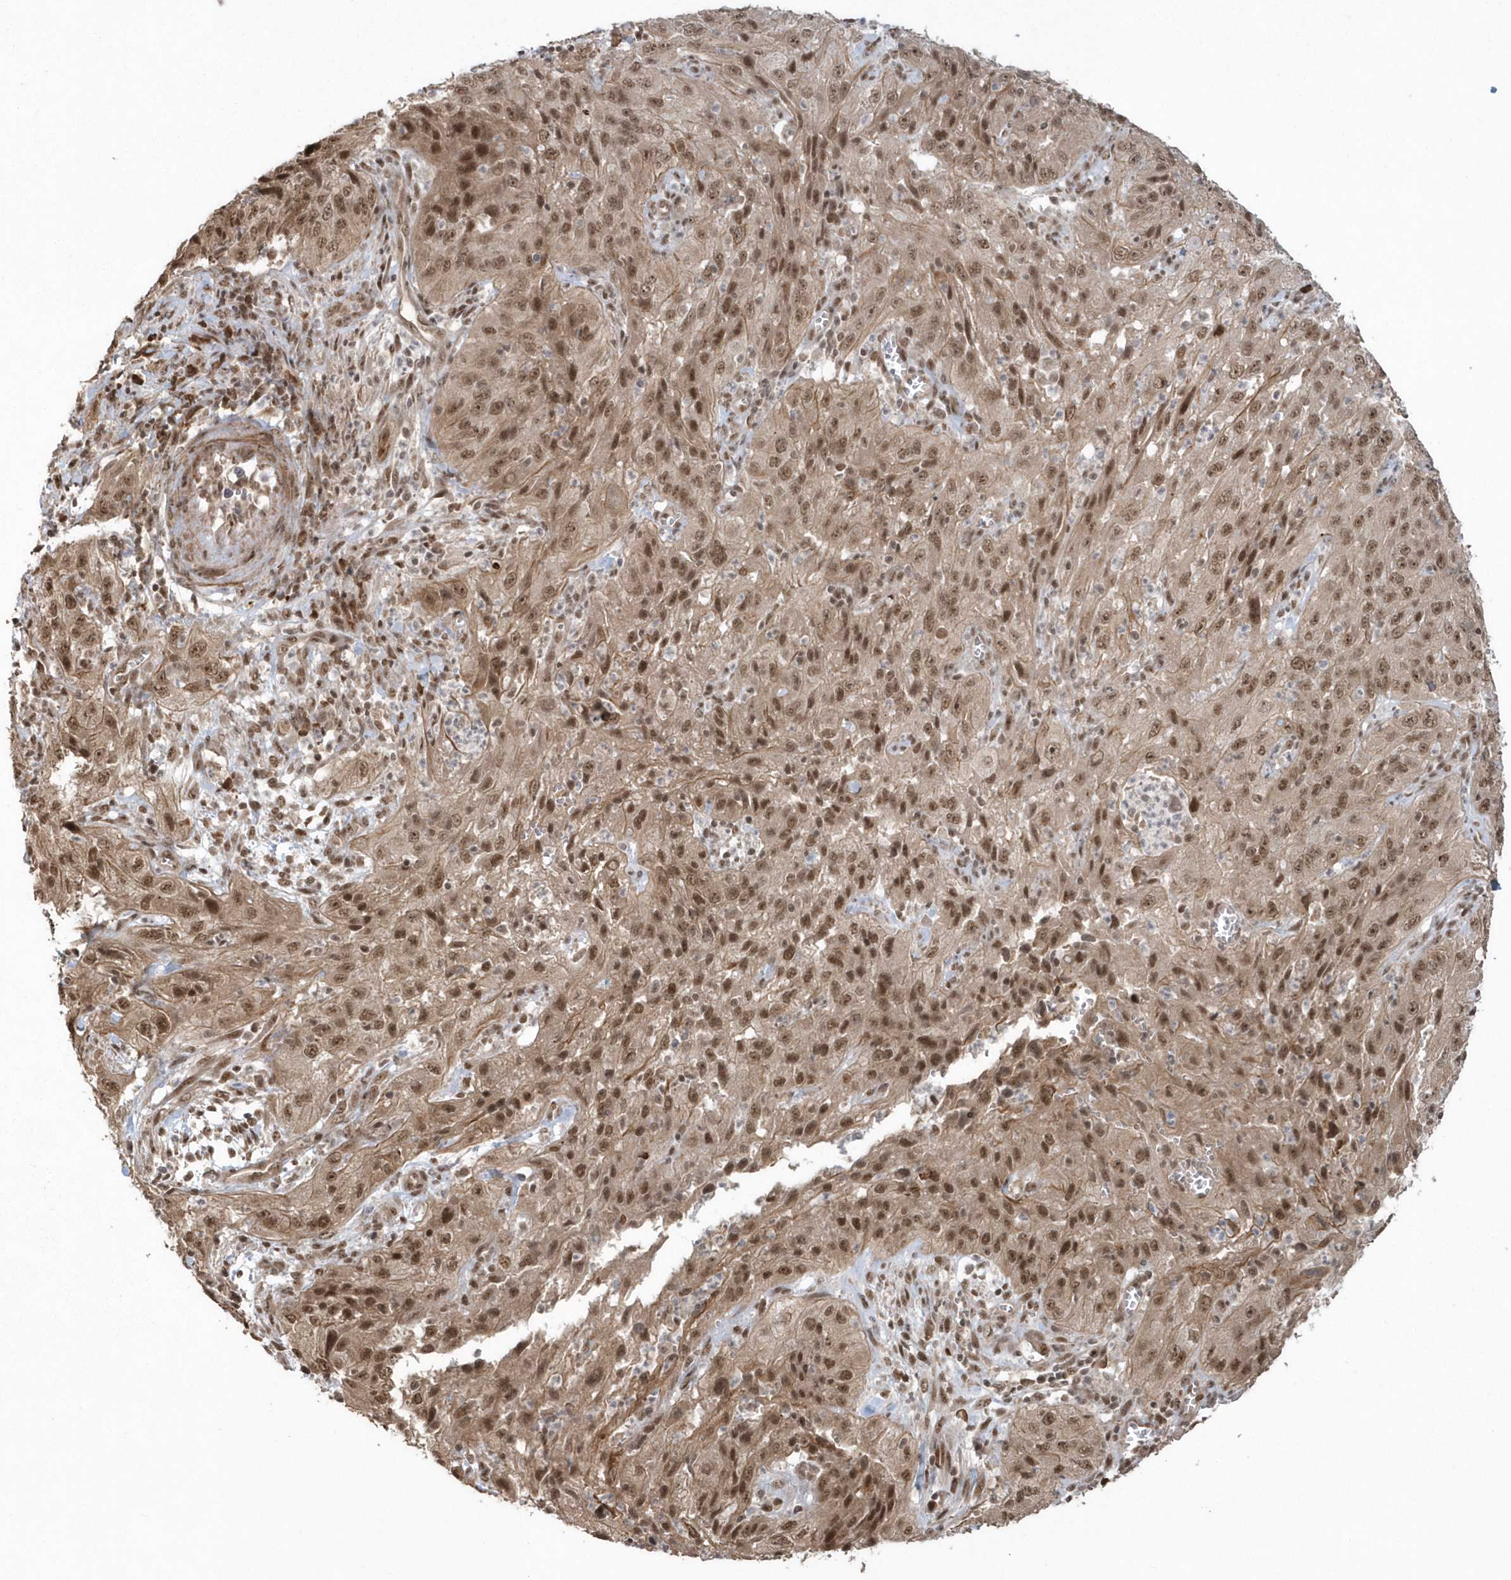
{"staining": {"intensity": "moderate", "quantity": ">75%", "location": "cytoplasmic/membranous,nuclear"}, "tissue": "cervical cancer", "cell_type": "Tumor cells", "image_type": "cancer", "snomed": [{"axis": "morphology", "description": "Squamous cell carcinoma, NOS"}, {"axis": "topography", "description": "Cervix"}], "caption": "Protein expression by immunohistochemistry (IHC) shows moderate cytoplasmic/membranous and nuclear staining in approximately >75% of tumor cells in cervical cancer (squamous cell carcinoma).", "gene": "EPB41L4A", "patient": {"sex": "female", "age": 32}}